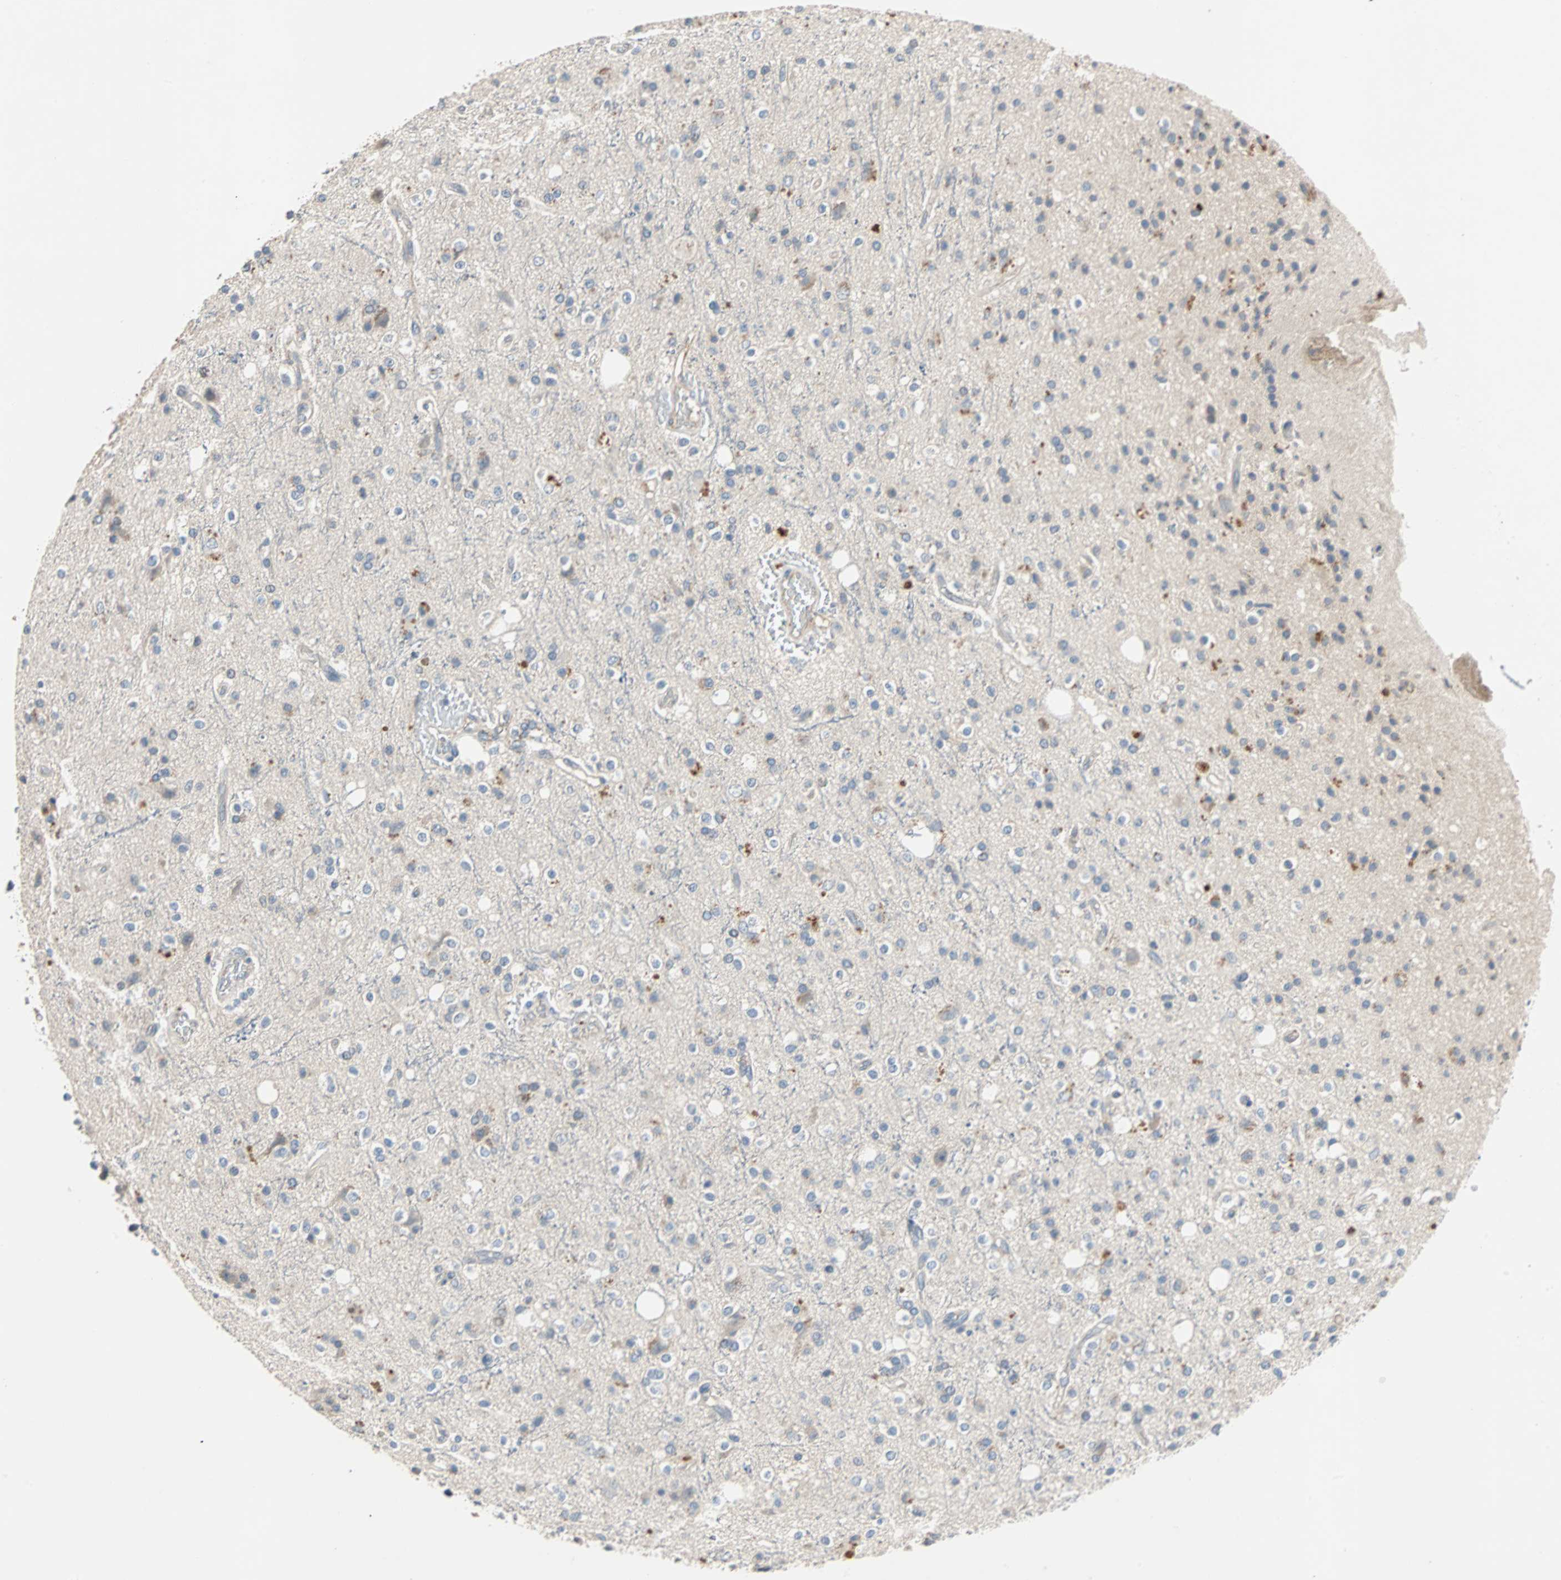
{"staining": {"intensity": "negative", "quantity": "none", "location": "none"}, "tissue": "glioma", "cell_type": "Tumor cells", "image_type": "cancer", "snomed": [{"axis": "morphology", "description": "Glioma, malignant, High grade"}, {"axis": "topography", "description": "Brain"}], "caption": "Immunohistochemistry (IHC) of human high-grade glioma (malignant) exhibits no staining in tumor cells.", "gene": "MAP4K1", "patient": {"sex": "male", "age": 47}}